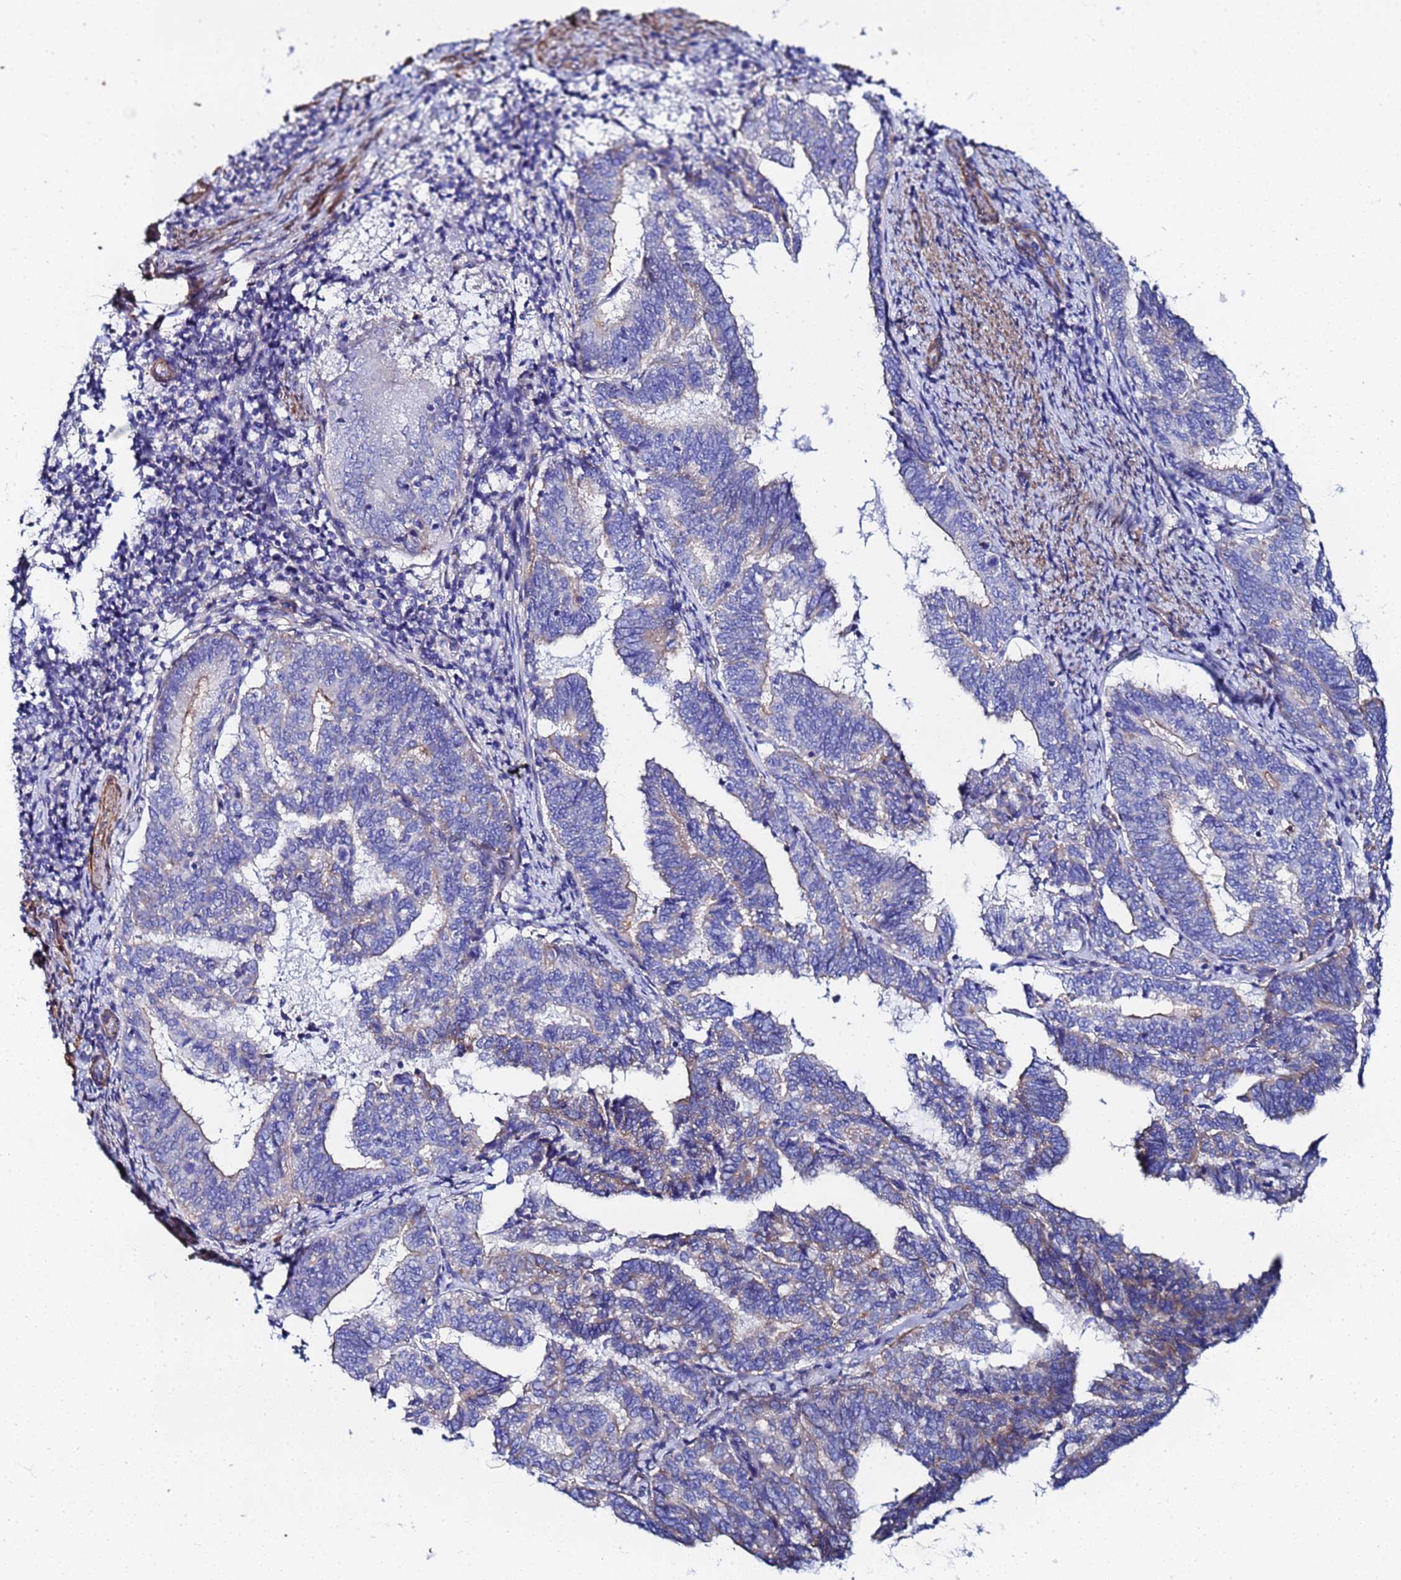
{"staining": {"intensity": "weak", "quantity": "25%-75%", "location": "cytoplasmic/membranous"}, "tissue": "endometrial cancer", "cell_type": "Tumor cells", "image_type": "cancer", "snomed": [{"axis": "morphology", "description": "Adenocarcinoma, NOS"}, {"axis": "topography", "description": "Endometrium"}], "caption": "Protein positivity by immunohistochemistry displays weak cytoplasmic/membranous positivity in approximately 25%-75% of tumor cells in endometrial cancer (adenocarcinoma). The staining was performed using DAB (3,3'-diaminobenzidine), with brown indicating positive protein expression. Nuclei are stained blue with hematoxylin.", "gene": "RAB39B", "patient": {"sex": "female", "age": 80}}